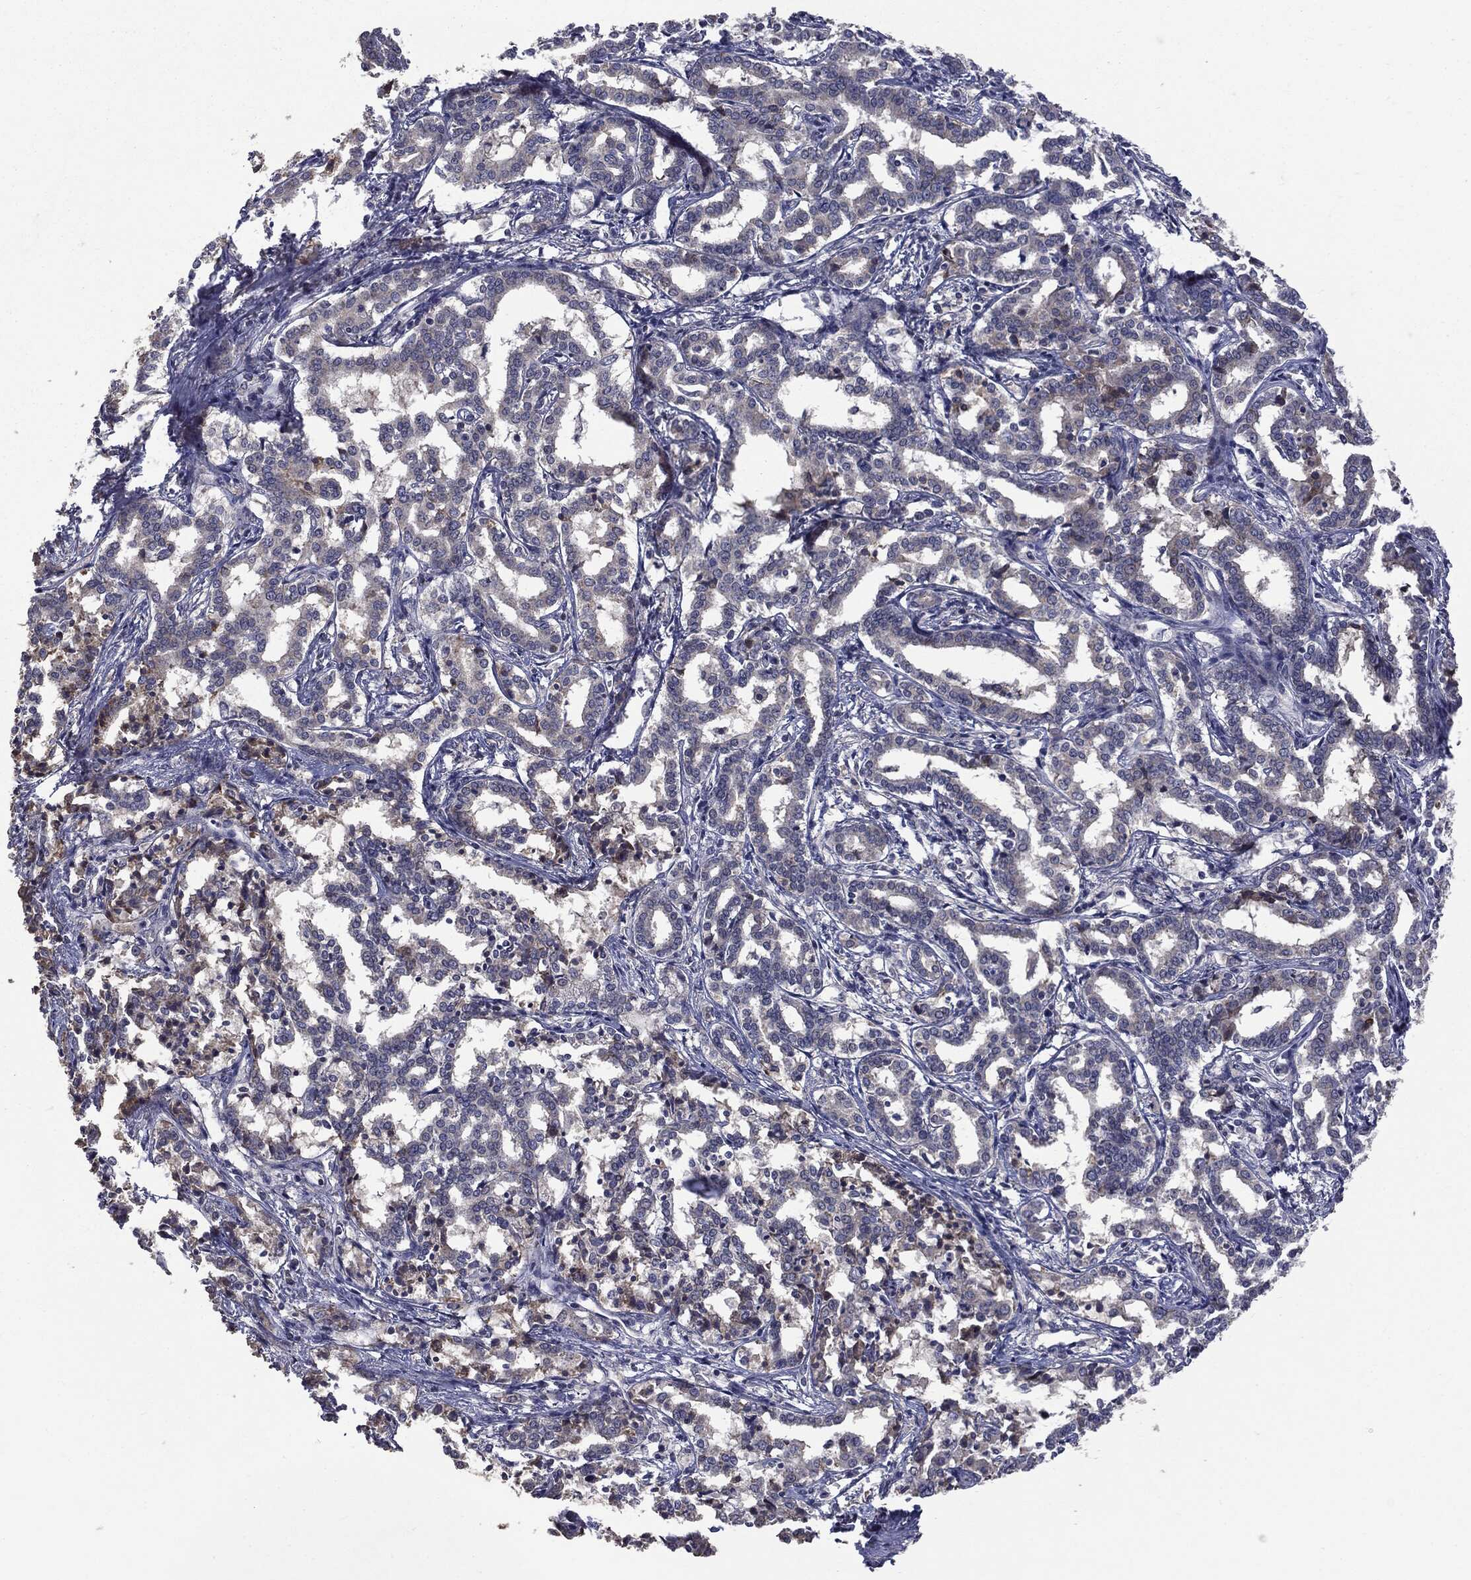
{"staining": {"intensity": "negative", "quantity": "none", "location": "none"}, "tissue": "liver cancer", "cell_type": "Tumor cells", "image_type": "cancer", "snomed": [{"axis": "morphology", "description": "Cholangiocarcinoma"}, {"axis": "topography", "description": "Liver"}], "caption": "Liver cancer (cholangiocarcinoma) stained for a protein using immunohistochemistry reveals no expression tumor cells.", "gene": "MTOR", "patient": {"sex": "female", "age": 47}}